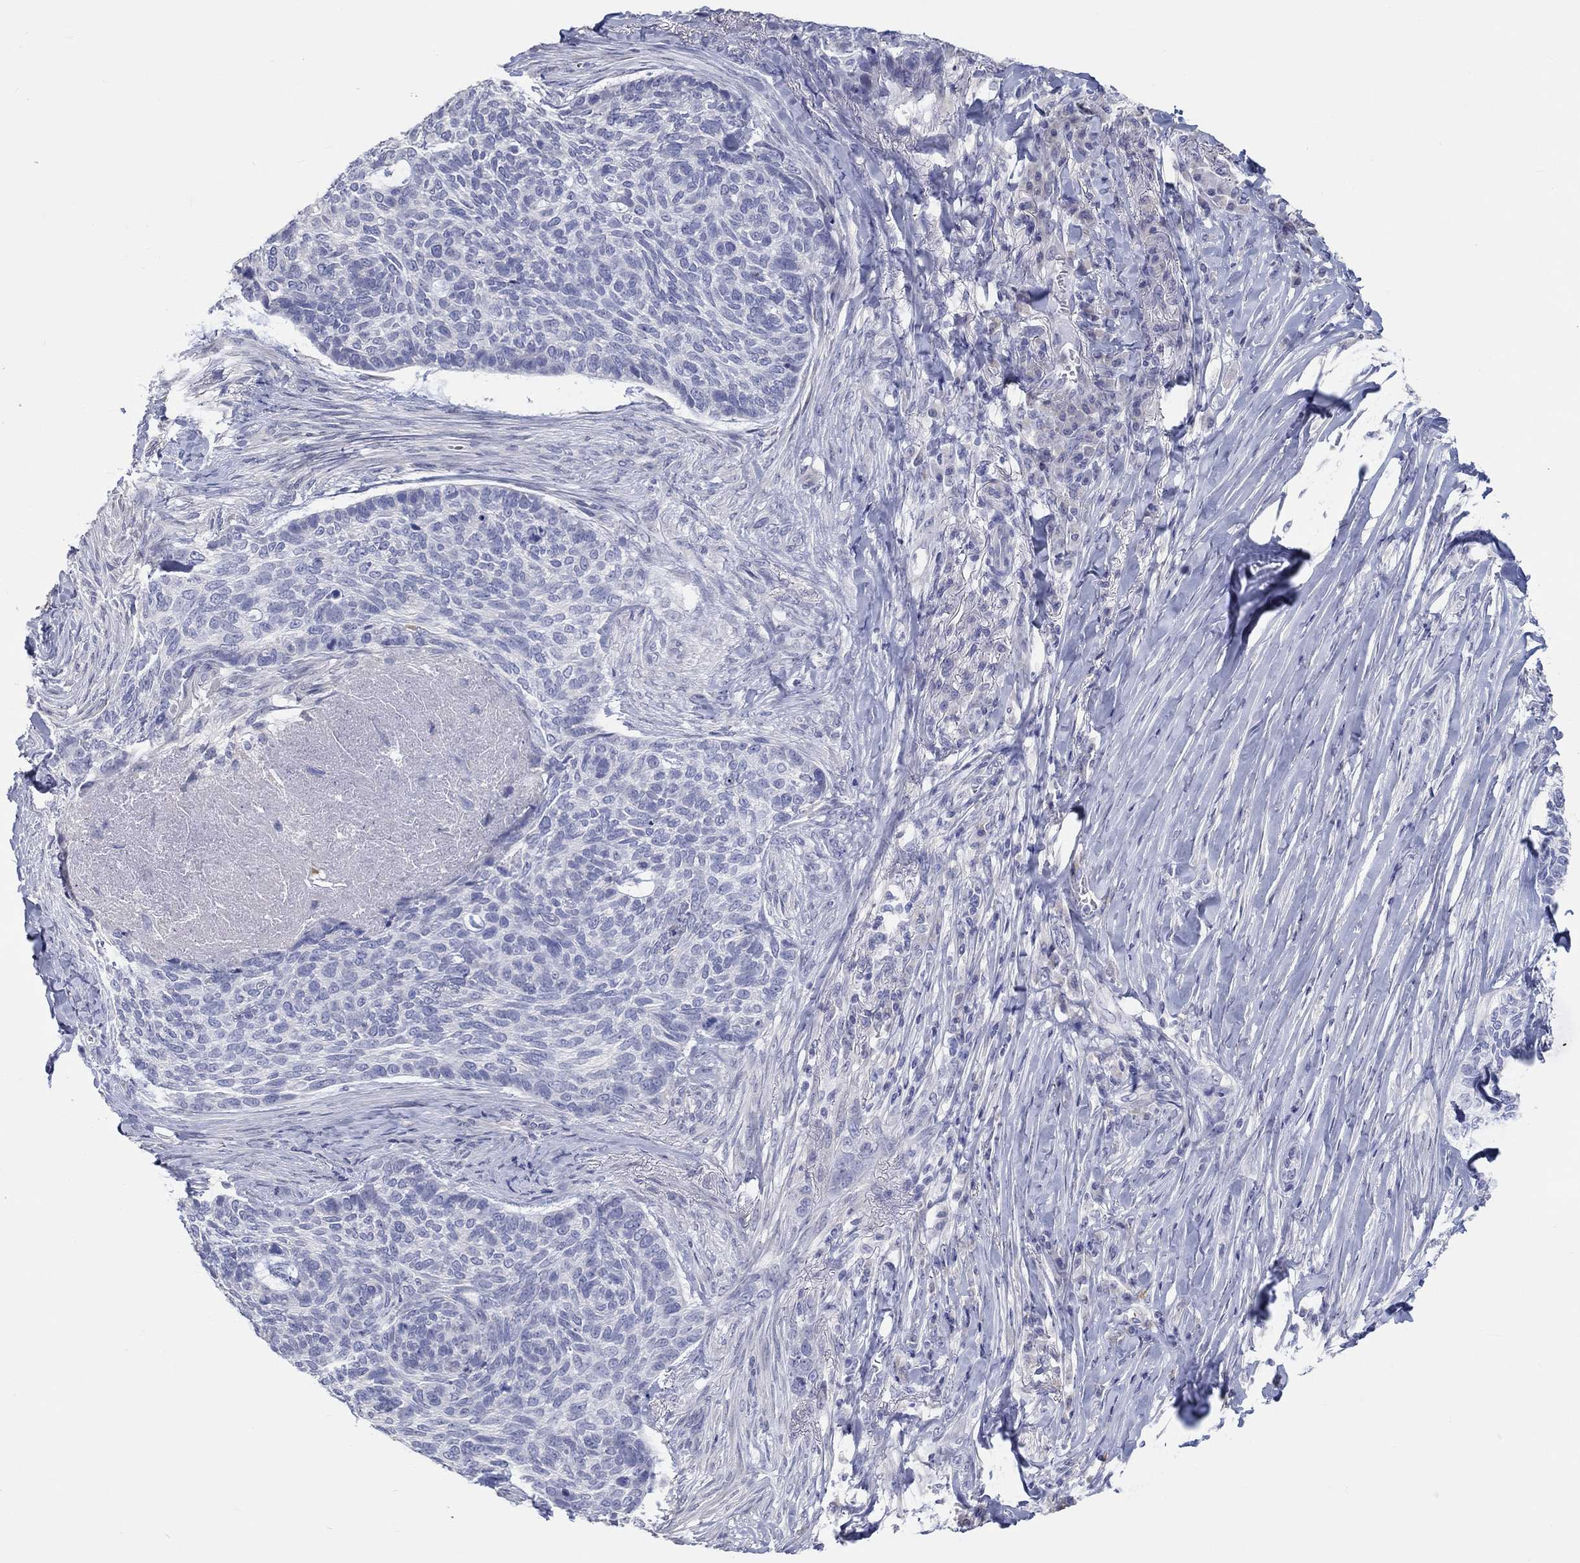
{"staining": {"intensity": "negative", "quantity": "none", "location": "none"}, "tissue": "skin cancer", "cell_type": "Tumor cells", "image_type": "cancer", "snomed": [{"axis": "morphology", "description": "Basal cell carcinoma"}, {"axis": "topography", "description": "Skin"}], "caption": "Tumor cells show no significant staining in basal cell carcinoma (skin).", "gene": "LRRC4C", "patient": {"sex": "female", "age": 69}}